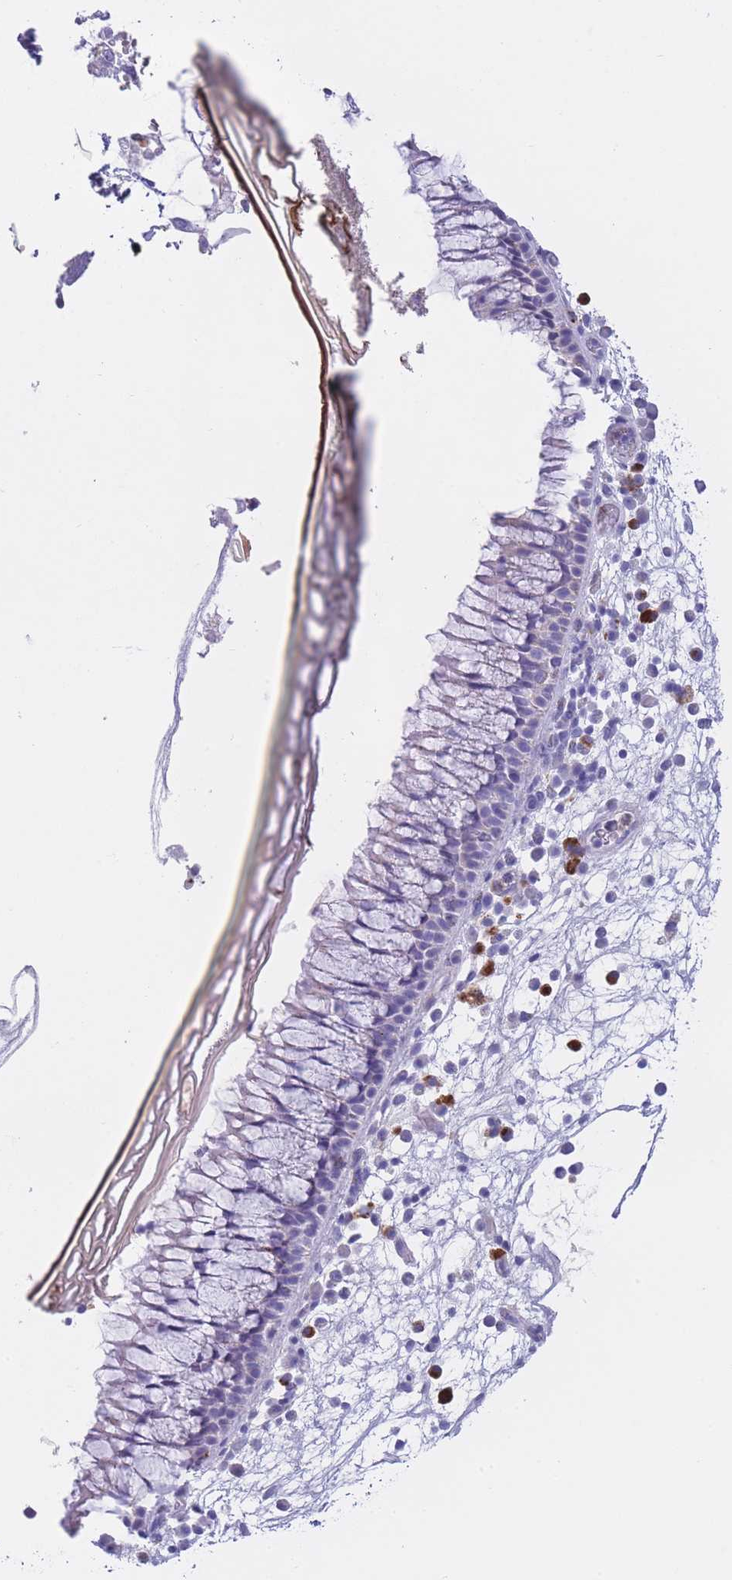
{"staining": {"intensity": "weak", "quantity": "<25%", "location": "cytoplasmic/membranous"}, "tissue": "nasopharynx", "cell_type": "Respiratory epithelial cells", "image_type": "normal", "snomed": [{"axis": "morphology", "description": "Normal tissue, NOS"}, {"axis": "topography", "description": "Nasopharynx"}], "caption": "This is a image of immunohistochemistry (IHC) staining of normal nasopharynx, which shows no positivity in respiratory epithelial cells.", "gene": "PLBD1", "patient": {"sex": "female", "age": 81}}